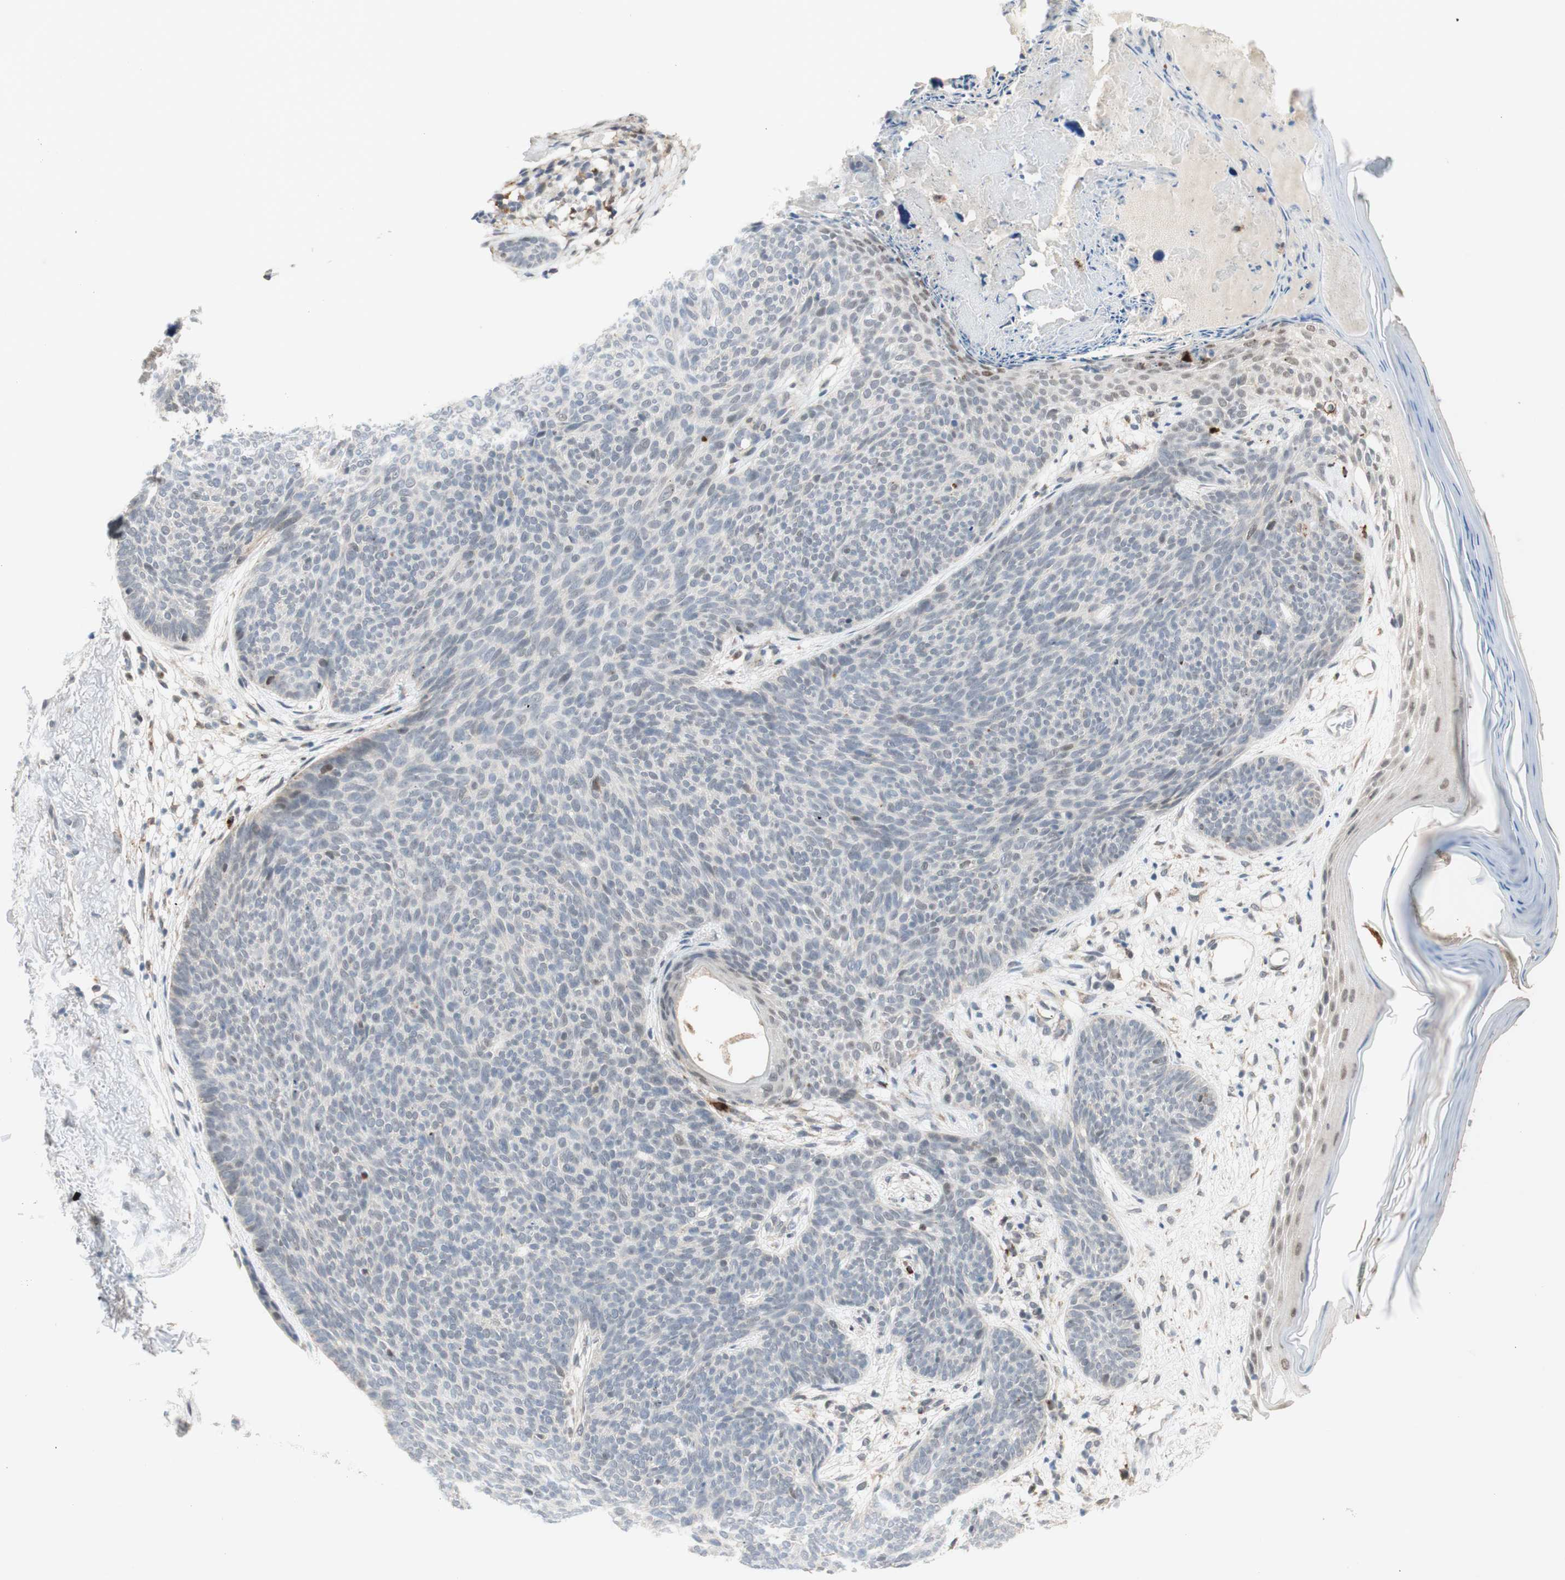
{"staining": {"intensity": "negative", "quantity": "none", "location": "none"}, "tissue": "skin cancer", "cell_type": "Tumor cells", "image_type": "cancer", "snomed": [{"axis": "morphology", "description": "Normal tissue, NOS"}, {"axis": "morphology", "description": "Basal cell carcinoma"}, {"axis": "topography", "description": "Skin"}], "caption": "Immunohistochemistry image of human basal cell carcinoma (skin) stained for a protein (brown), which exhibits no positivity in tumor cells. Nuclei are stained in blue.", "gene": "GAPT", "patient": {"sex": "female", "age": 70}}